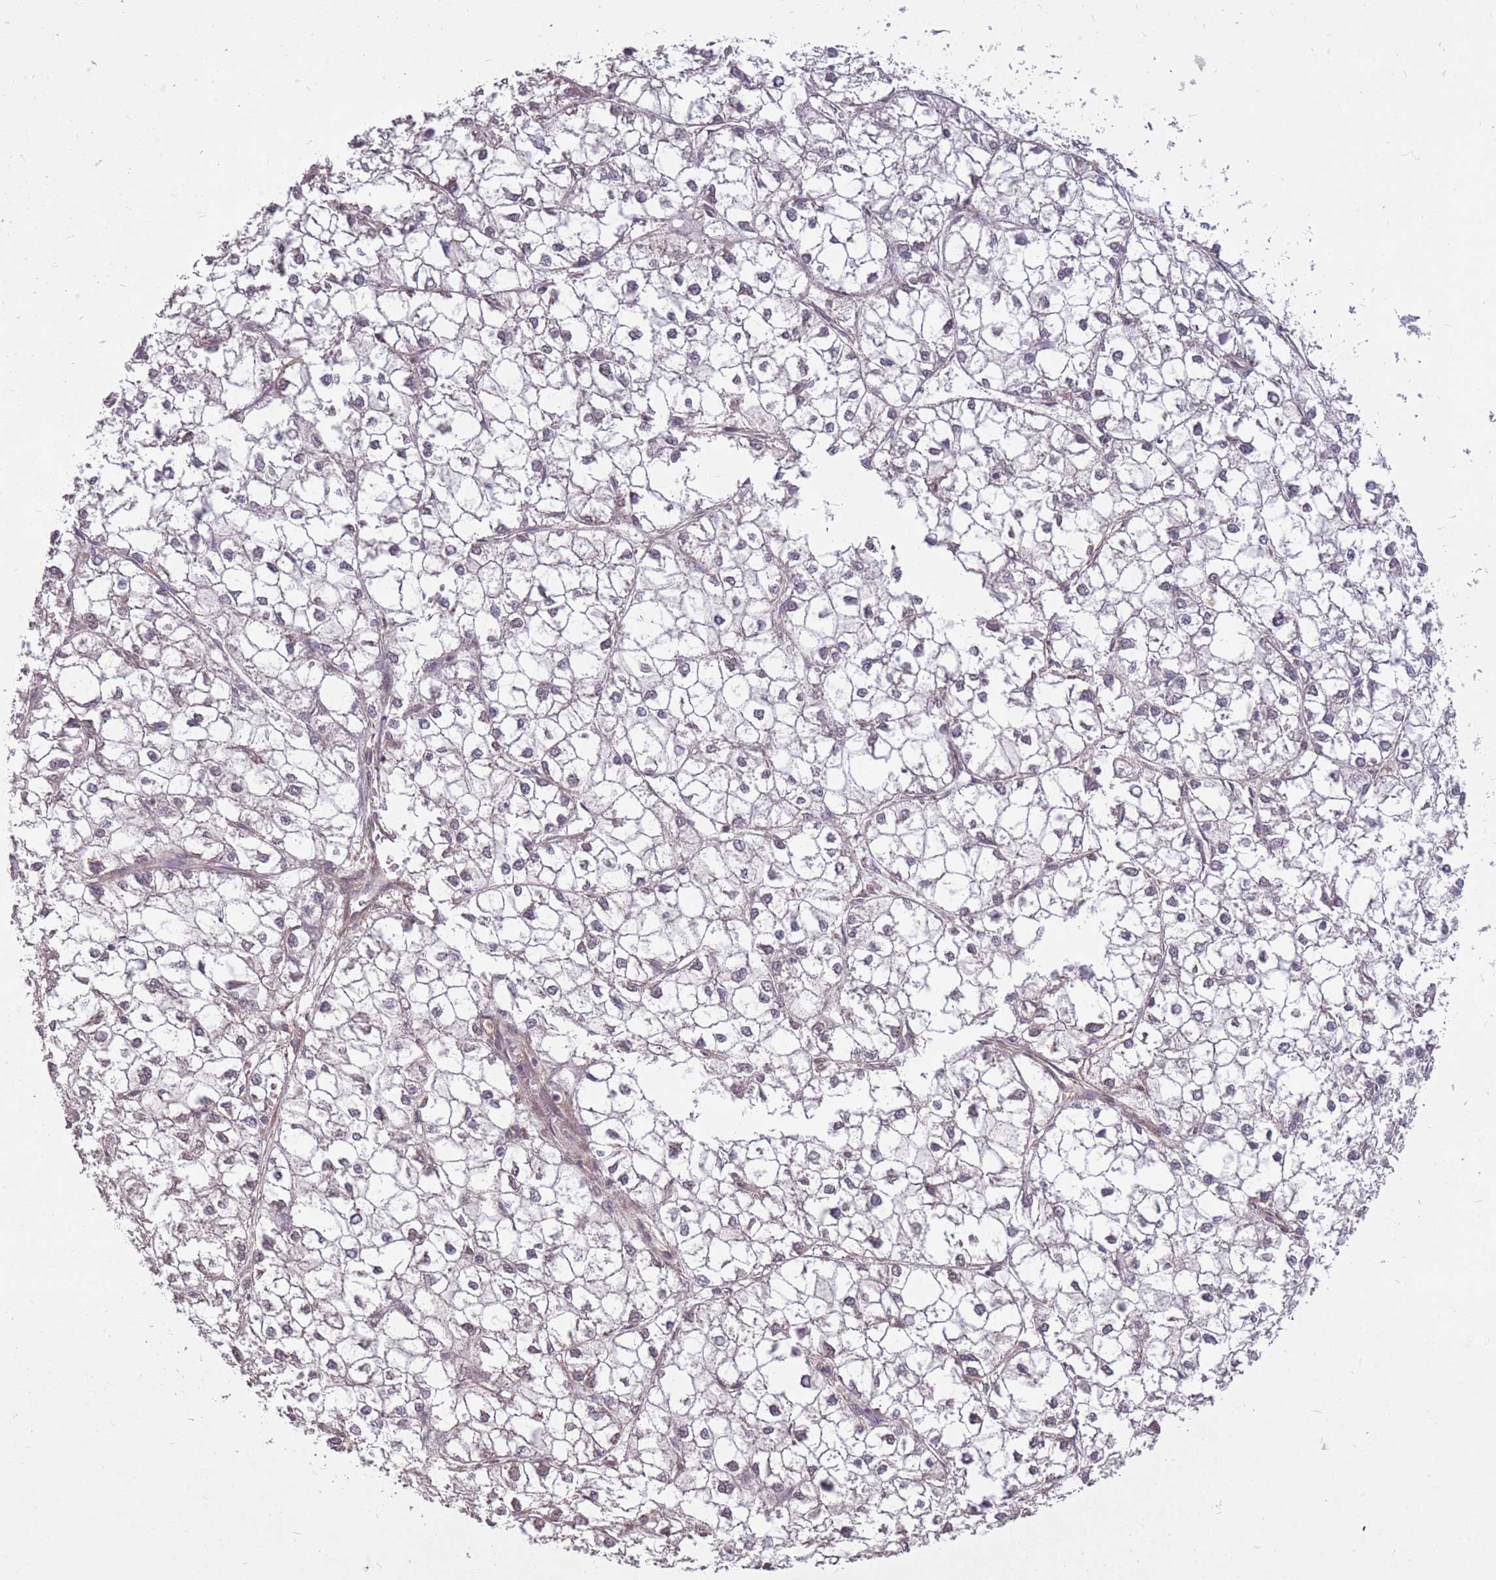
{"staining": {"intensity": "negative", "quantity": "none", "location": "none"}, "tissue": "liver cancer", "cell_type": "Tumor cells", "image_type": "cancer", "snomed": [{"axis": "morphology", "description": "Carcinoma, Hepatocellular, NOS"}, {"axis": "topography", "description": "Liver"}], "caption": "Liver cancer (hepatocellular carcinoma) was stained to show a protein in brown. There is no significant expression in tumor cells. The staining is performed using DAB brown chromogen with nuclei counter-stained in using hematoxylin.", "gene": "DYNC1LI2", "patient": {"sex": "female", "age": 43}}